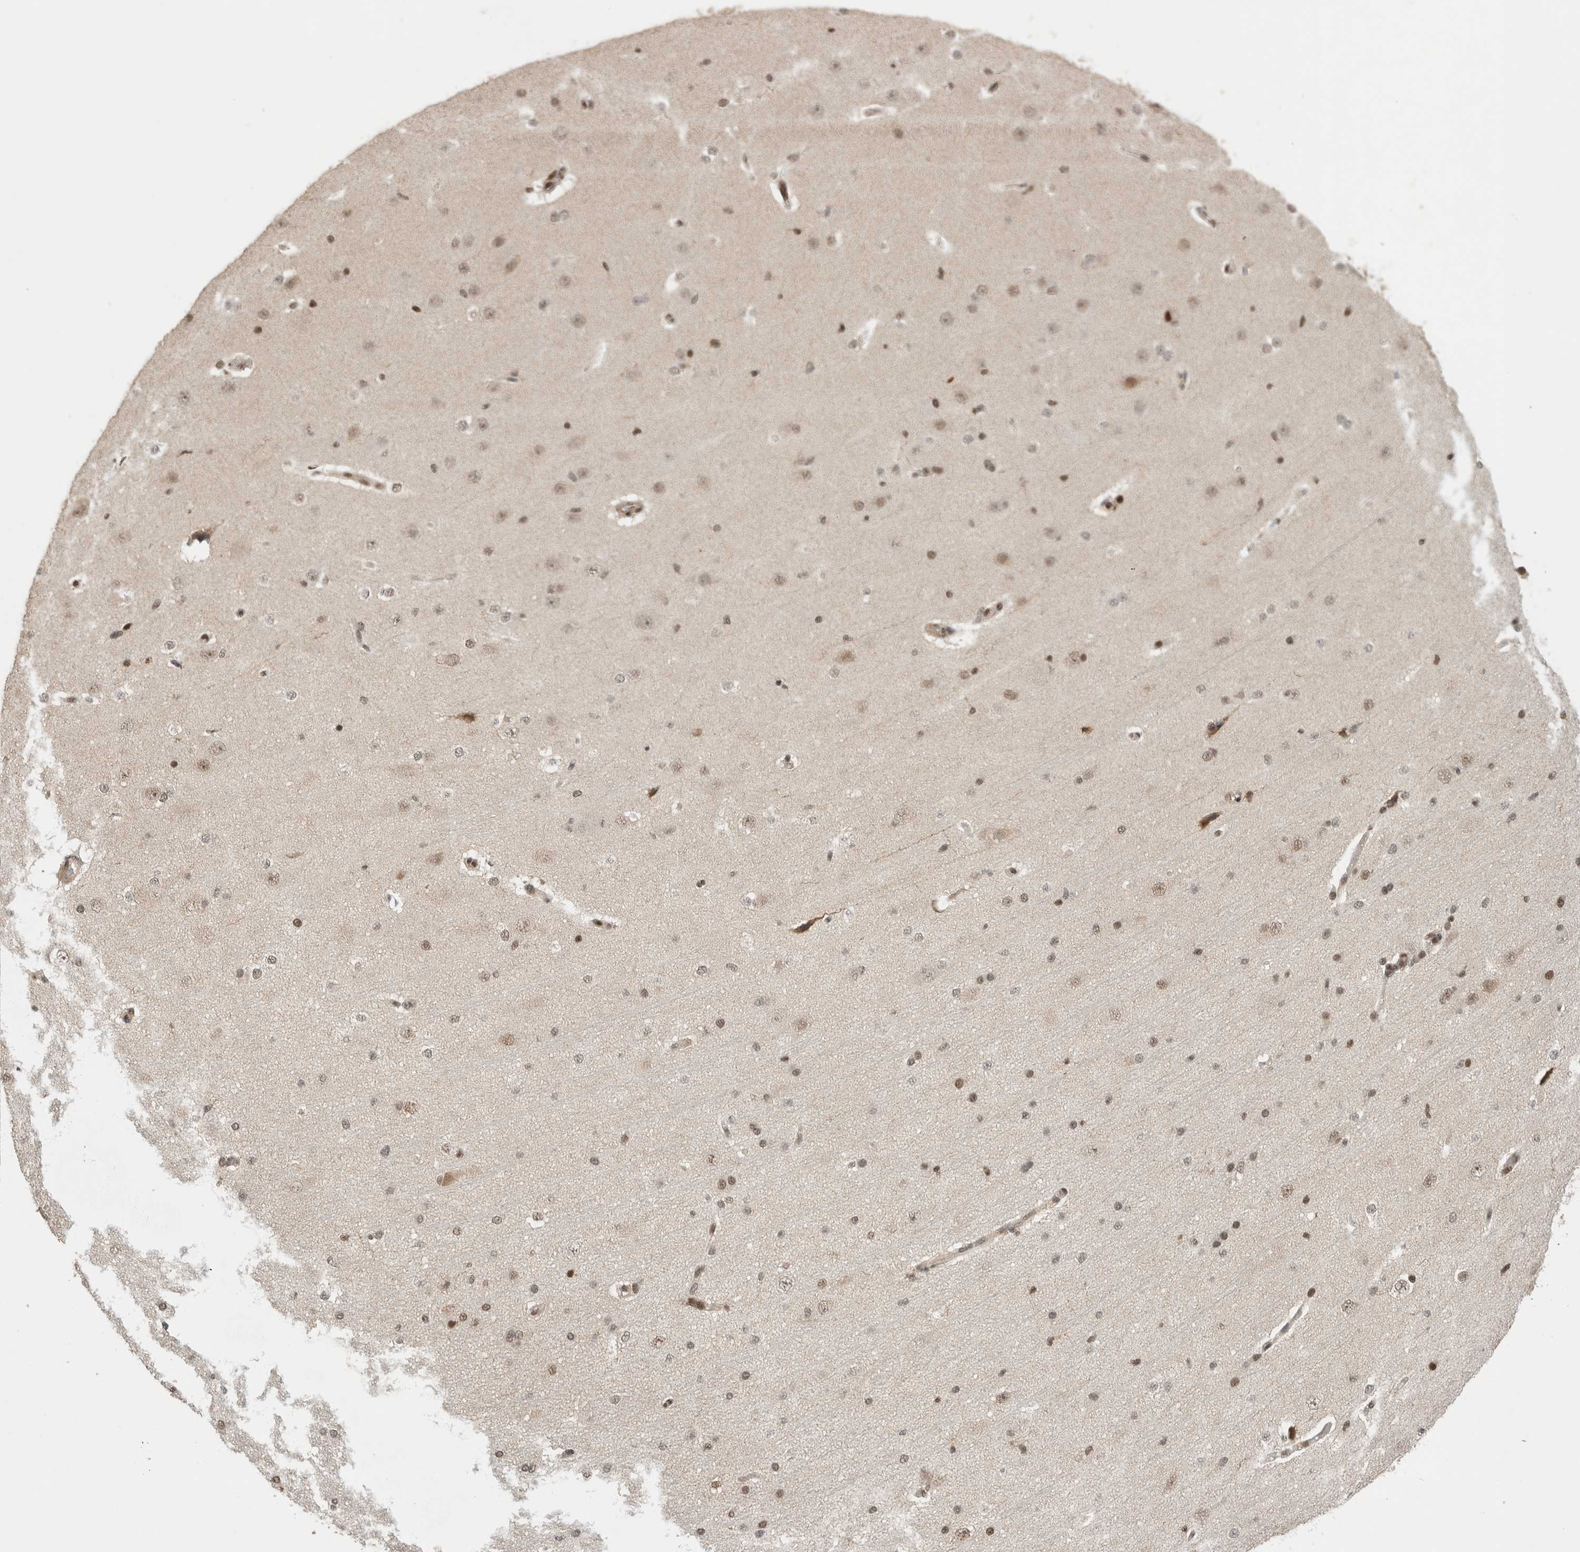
{"staining": {"intensity": "moderate", "quantity": ">75%", "location": "nuclear"}, "tissue": "cerebral cortex", "cell_type": "Endothelial cells", "image_type": "normal", "snomed": [{"axis": "morphology", "description": "Normal tissue, NOS"}, {"axis": "morphology", "description": "Developmental malformation"}, {"axis": "topography", "description": "Cerebral cortex"}], "caption": "DAB (3,3'-diaminobenzidine) immunohistochemical staining of unremarkable cerebral cortex reveals moderate nuclear protein staining in approximately >75% of endothelial cells. The protein of interest is stained brown, and the nuclei are stained in blue (DAB IHC with brightfield microscopy, high magnification).", "gene": "SNRNP40", "patient": {"sex": "female", "age": 30}}